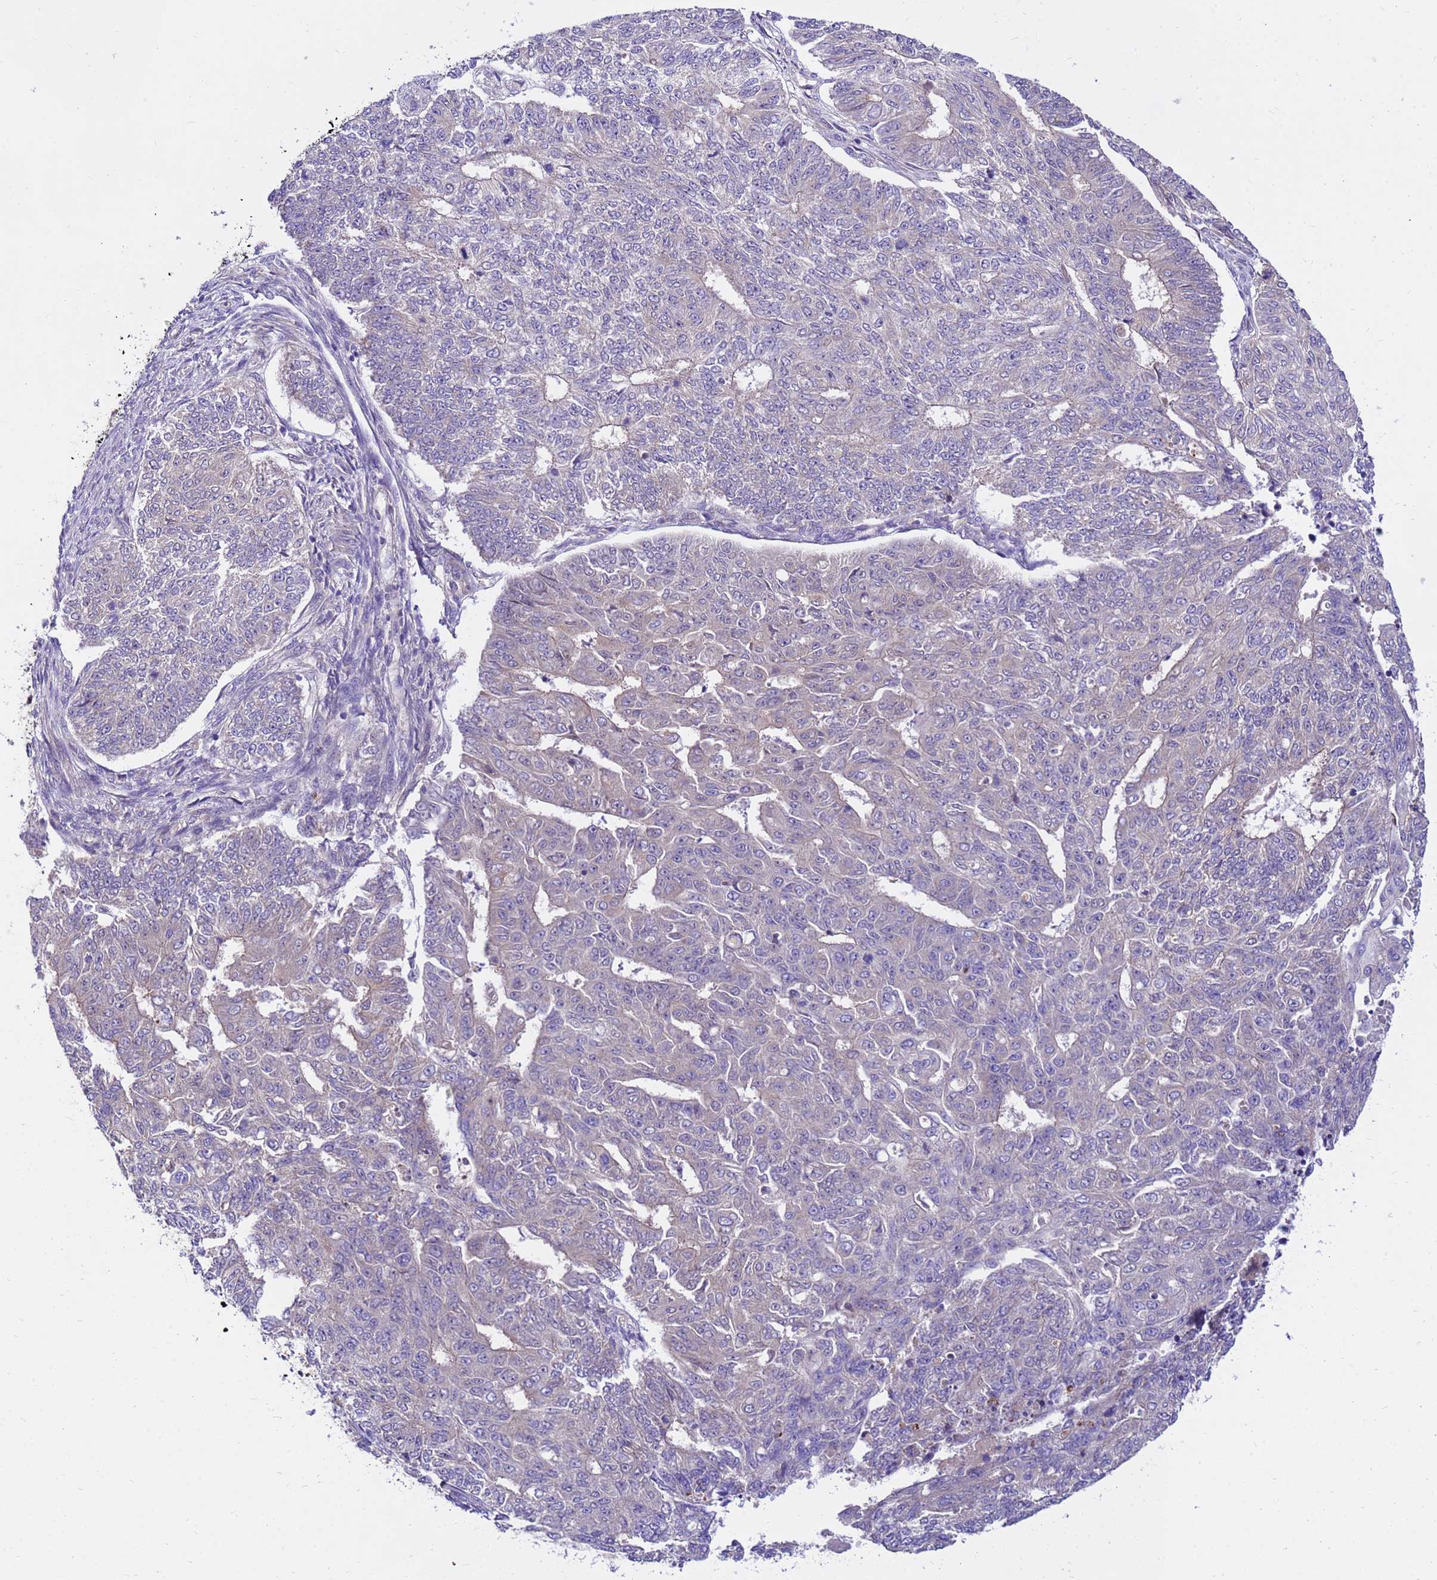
{"staining": {"intensity": "negative", "quantity": "none", "location": "none"}, "tissue": "endometrial cancer", "cell_type": "Tumor cells", "image_type": "cancer", "snomed": [{"axis": "morphology", "description": "Adenocarcinoma, NOS"}, {"axis": "topography", "description": "Endometrium"}], "caption": "This is a micrograph of immunohistochemistry staining of endometrial adenocarcinoma, which shows no expression in tumor cells.", "gene": "GET3", "patient": {"sex": "female", "age": 32}}